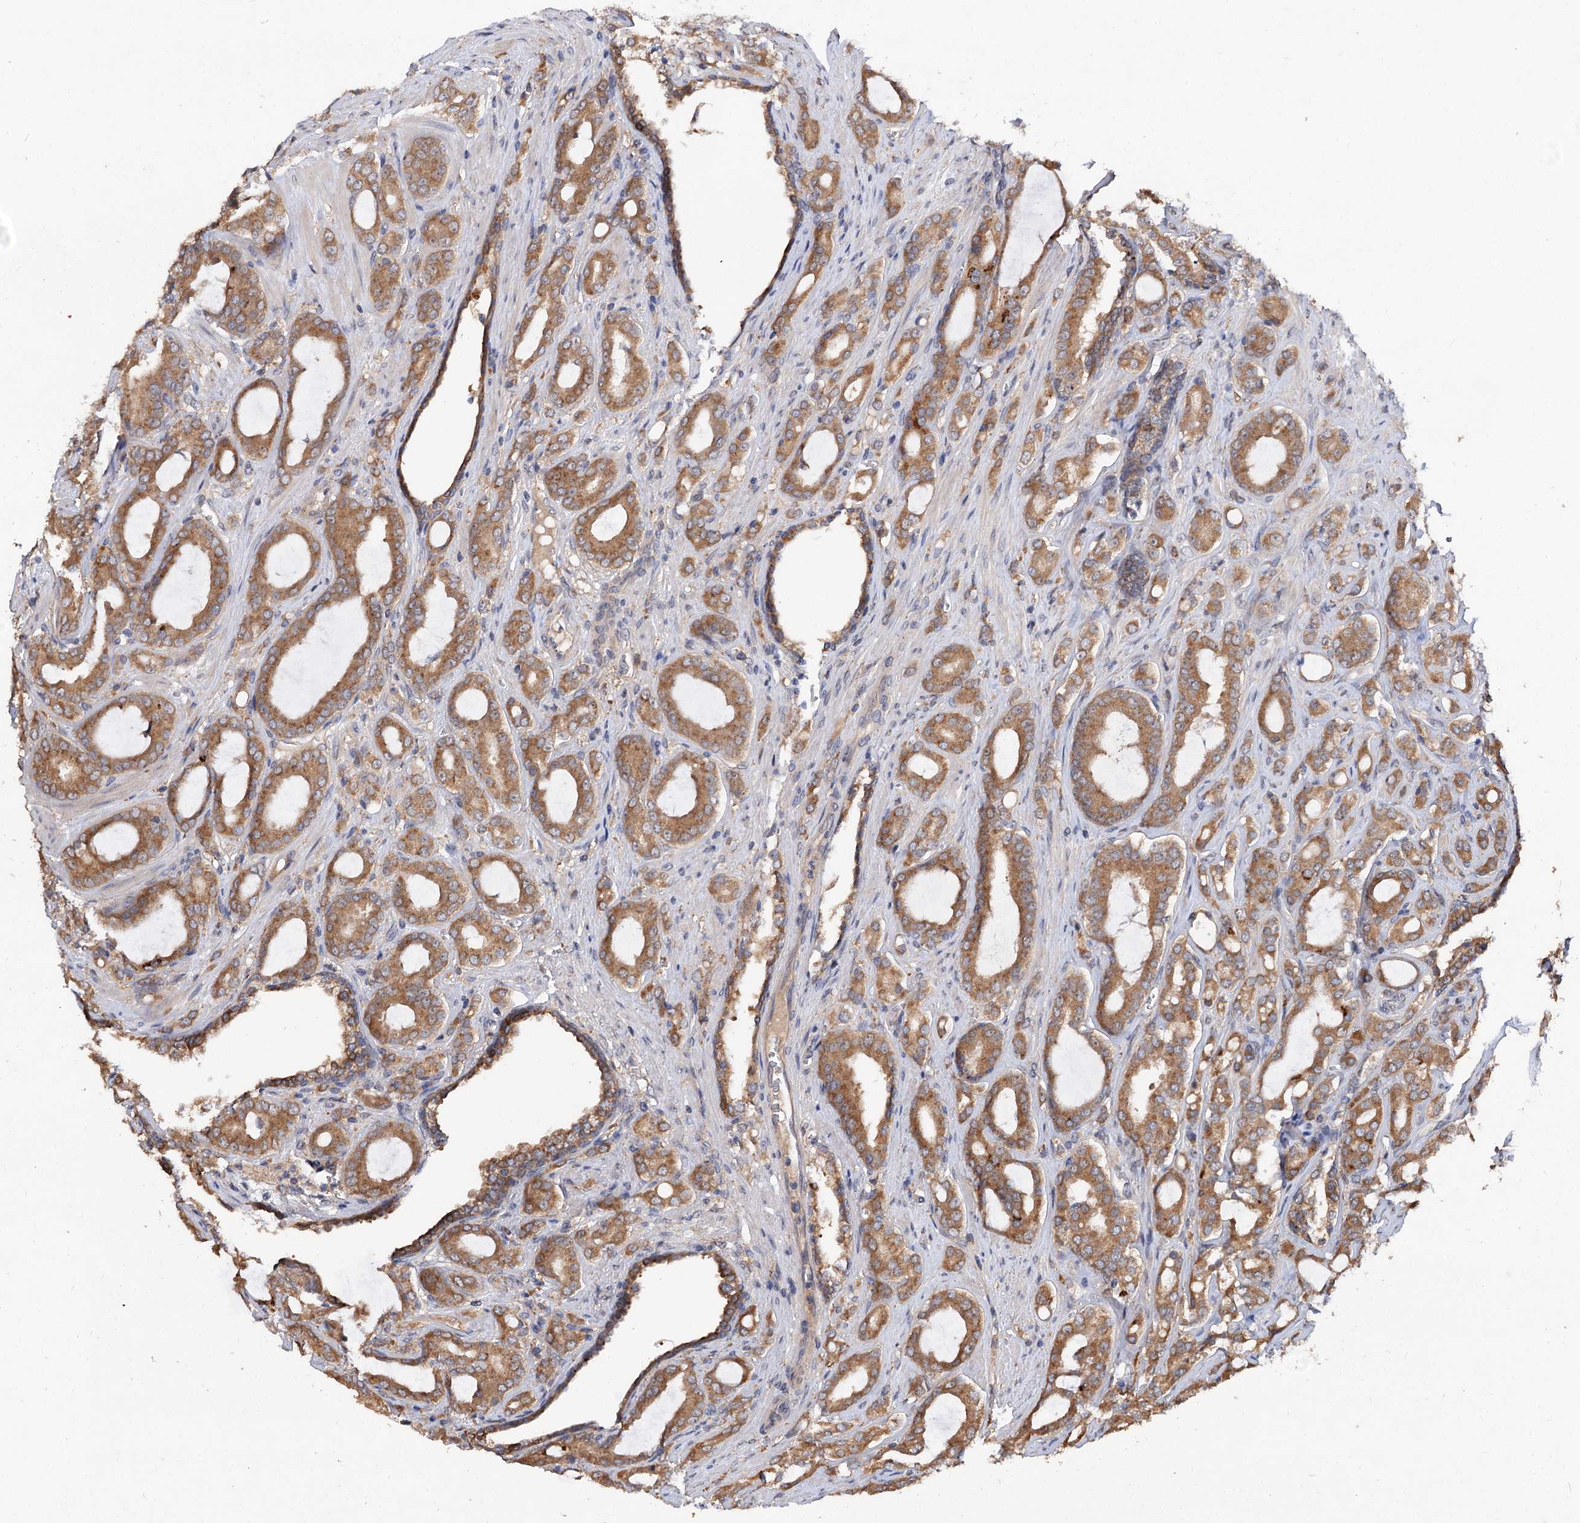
{"staining": {"intensity": "moderate", "quantity": ">75%", "location": "cytoplasmic/membranous"}, "tissue": "prostate cancer", "cell_type": "Tumor cells", "image_type": "cancer", "snomed": [{"axis": "morphology", "description": "Adenocarcinoma, High grade"}, {"axis": "topography", "description": "Prostate"}], "caption": "Immunohistochemistry (DAB (3,3'-diaminobenzidine)) staining of human prostate high-grade adenocarcinoma exhibits moderate cytoplasmic/membranous protein positivity in approximately >75% of tumor cells. Nuclei are stained in blue.", "gene": "NUDCD2", "patient": {"sex": "male", "age": 72}}